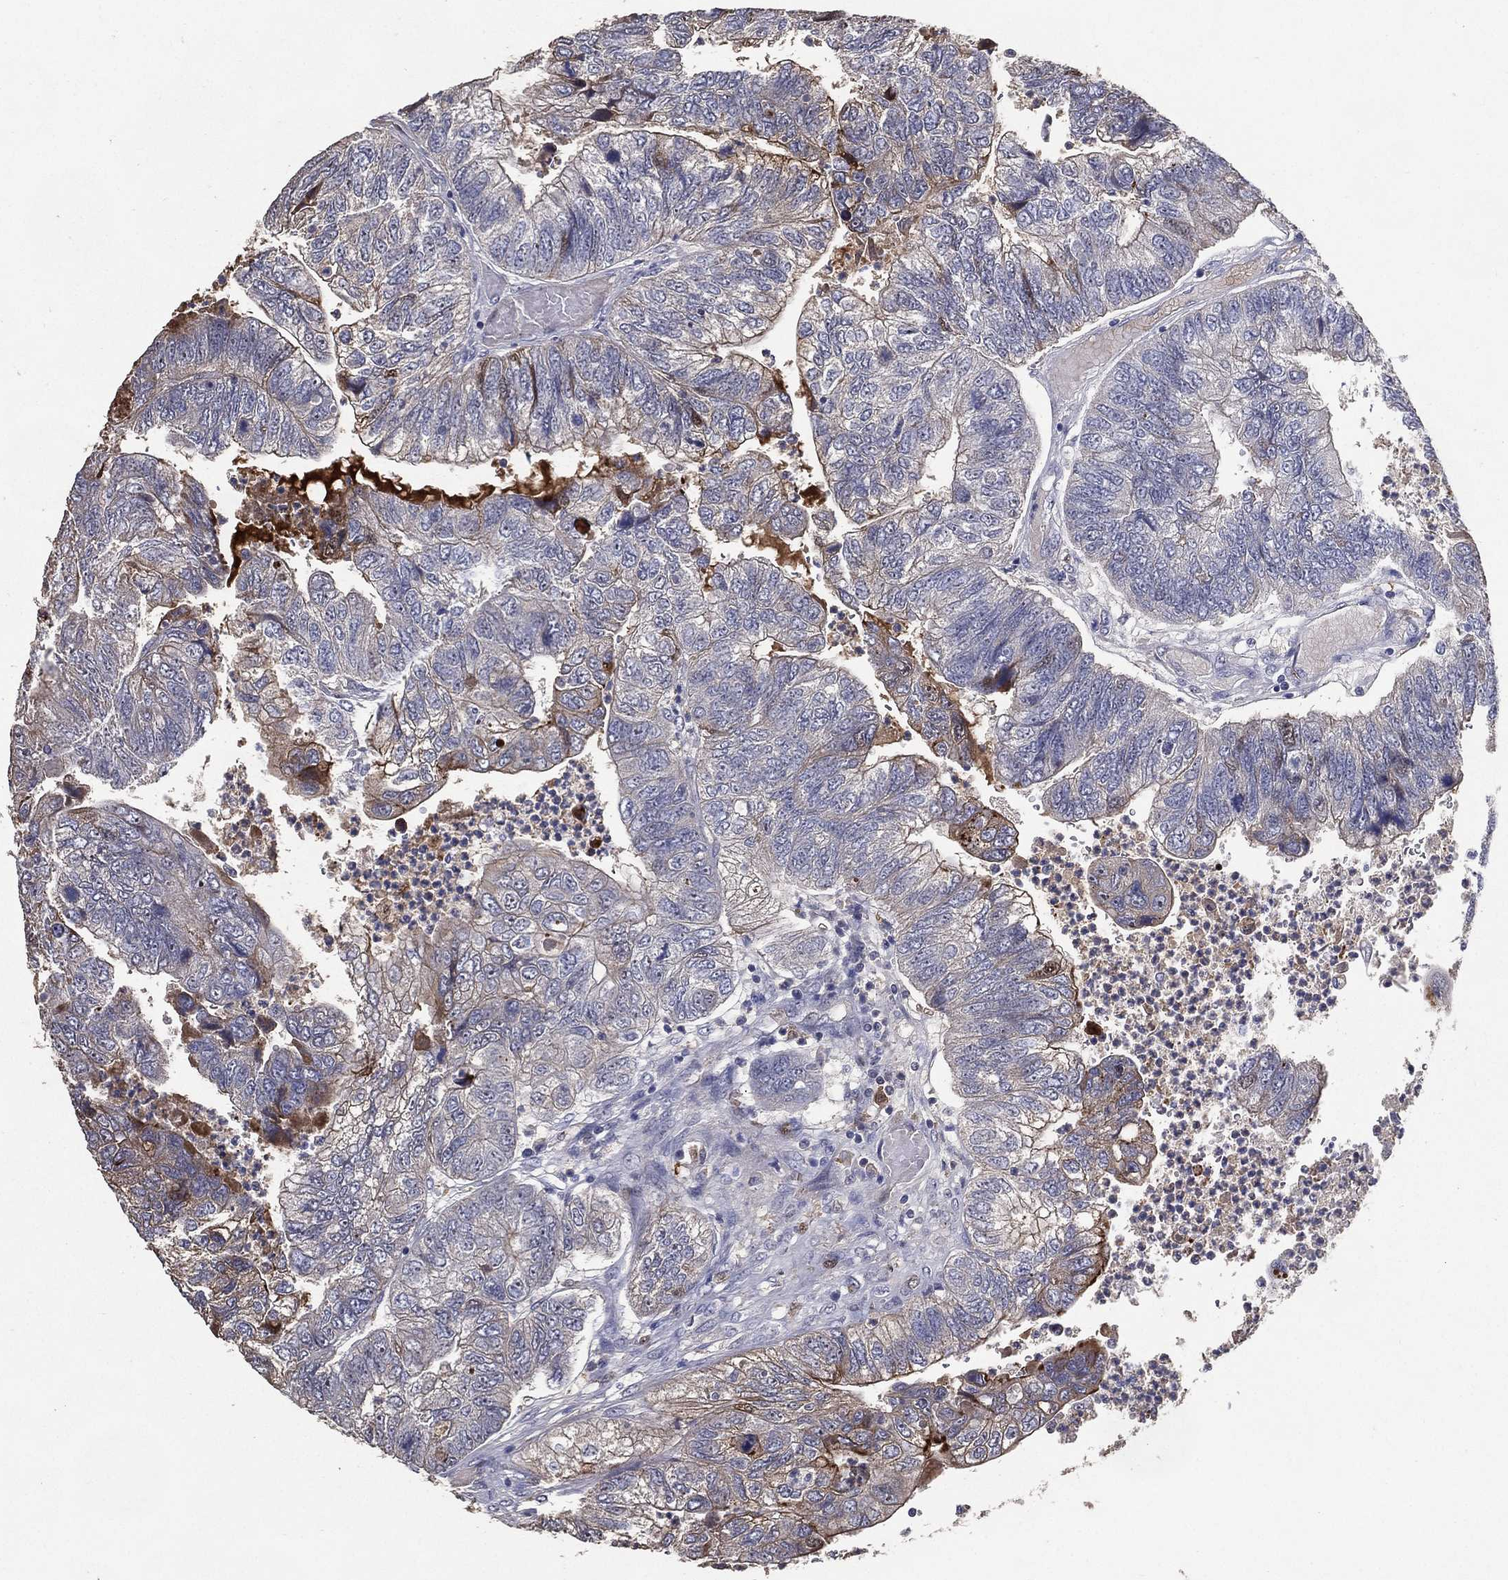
{"staining": {"intensity": "moderate", "quantity": "<25%", "location": "cytoplasmic/membranous"}, "tissue": "colorectal cancer", "cell_type": "Tumor cells", "image_type": "cancer", "snomed": [{"axis": "morphology", "description": "Adenocarcinoma, NOS"}, {"axis": "topography", "description": "Colon"}], "caption": "Immunohistochemistry (IHC) (DAB (3,3'-diaminobenzidine)) staining of human colorectal adenocarcinoma reveals moderate cytoplasmic/membranous protein staining in approximately <25% of tumor cells.", "gene": "EFNA1", "patient": {"sex": "female", "age": 67}}